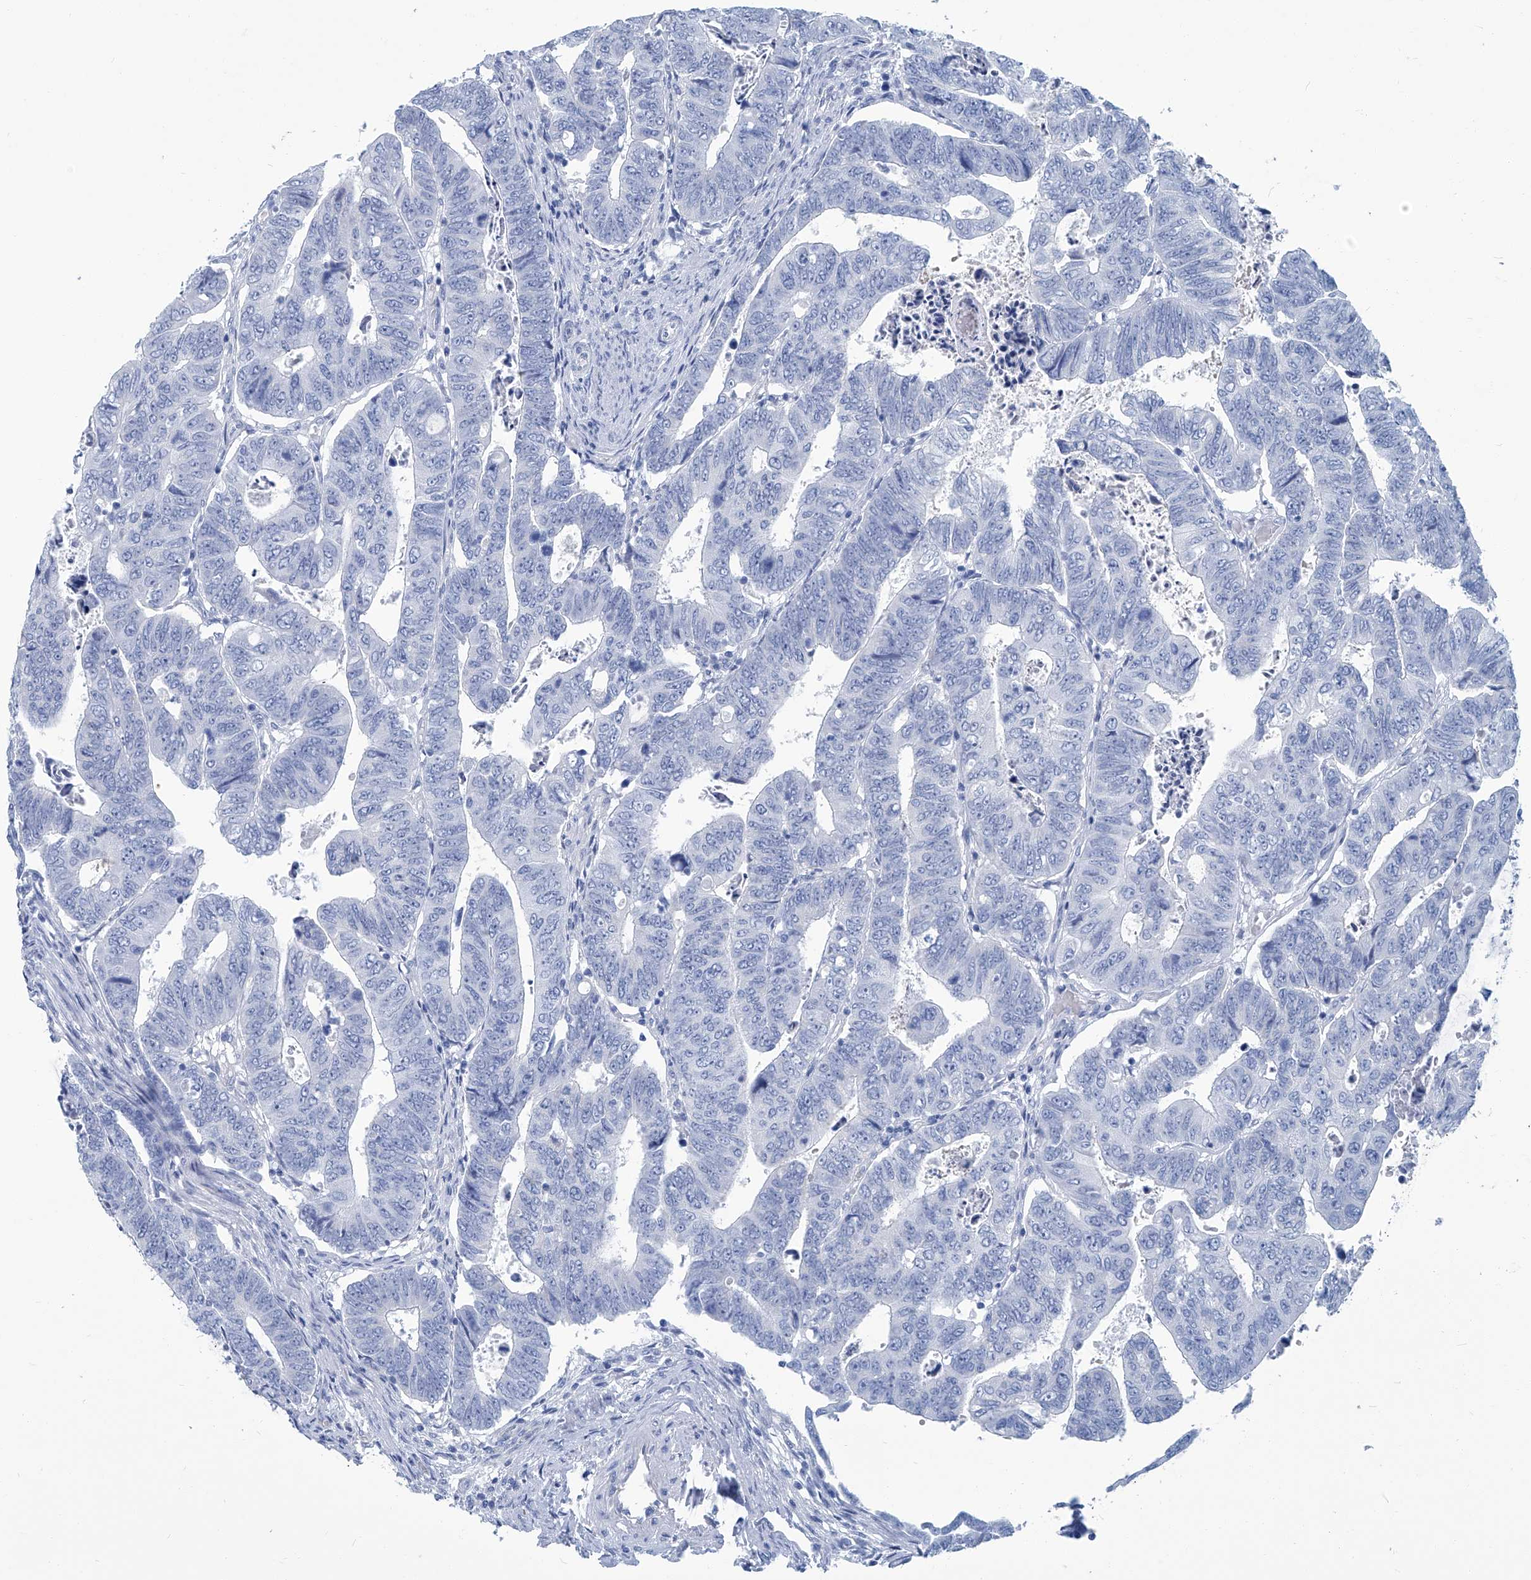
{"staining": {"intensity": "negative", "quantity": "none", "location": "none"}, "tissue": "colorectal cancer", "cell_type": "Tumor cells", "image_type": "cancer", "snomed": [{"axis": "morphology", "description": "Normal tissue, NOS"}, {"axis": "morphology", "description": "Adenocarcinoma, NOS"}, {"axis": "topography", "description": "Rectum"}], "caption": "Micrograph shows no protein staining in tumor cells of colorectal adenocarcinoma tissue.", "gene": "PFKL", "patient": {"sex": "female", "age": 65}}